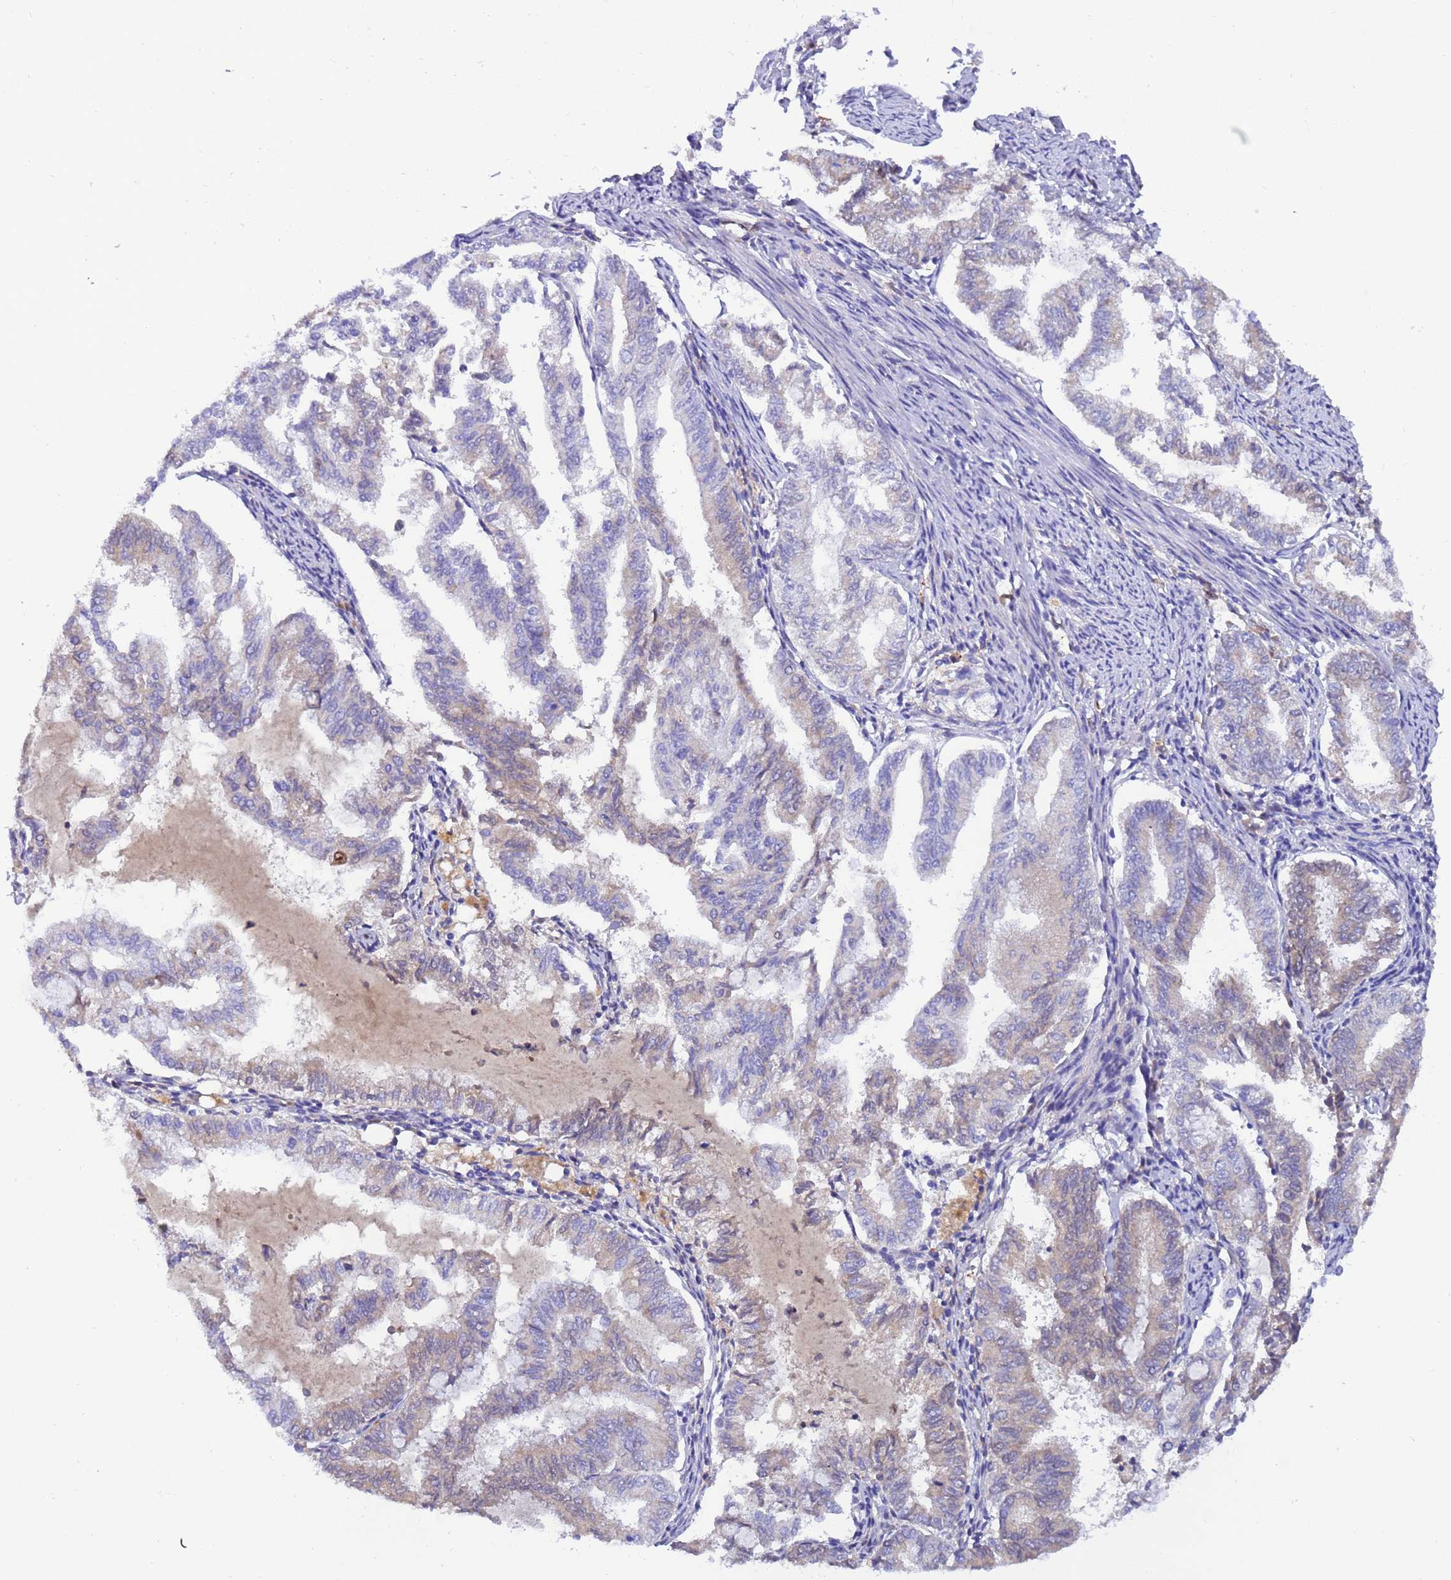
{"staining": {"intensity": "negative", "quantity": "none", "location": "none"}, "tissue": "endometrial cancer", "cell_type": "Tumor cells", "image_type": "cancer", "snomed": [{"axis": "morphology", "description": "Adenocarcinoma, NOS"}, {"axis": "topography", "description": "Endometrium"}], "caption": "A photomicrograph of human adenocarcinoma (endometrial) is negative for staining in tumor cells. (Stains: DAB immunohistochemistry (IHC) with hematoxylin counter stain, Microscopy: brightfield microscopy at high magnification).", "gene": "FOXRED1", "patient": {"sex": "female", "age": 79}}